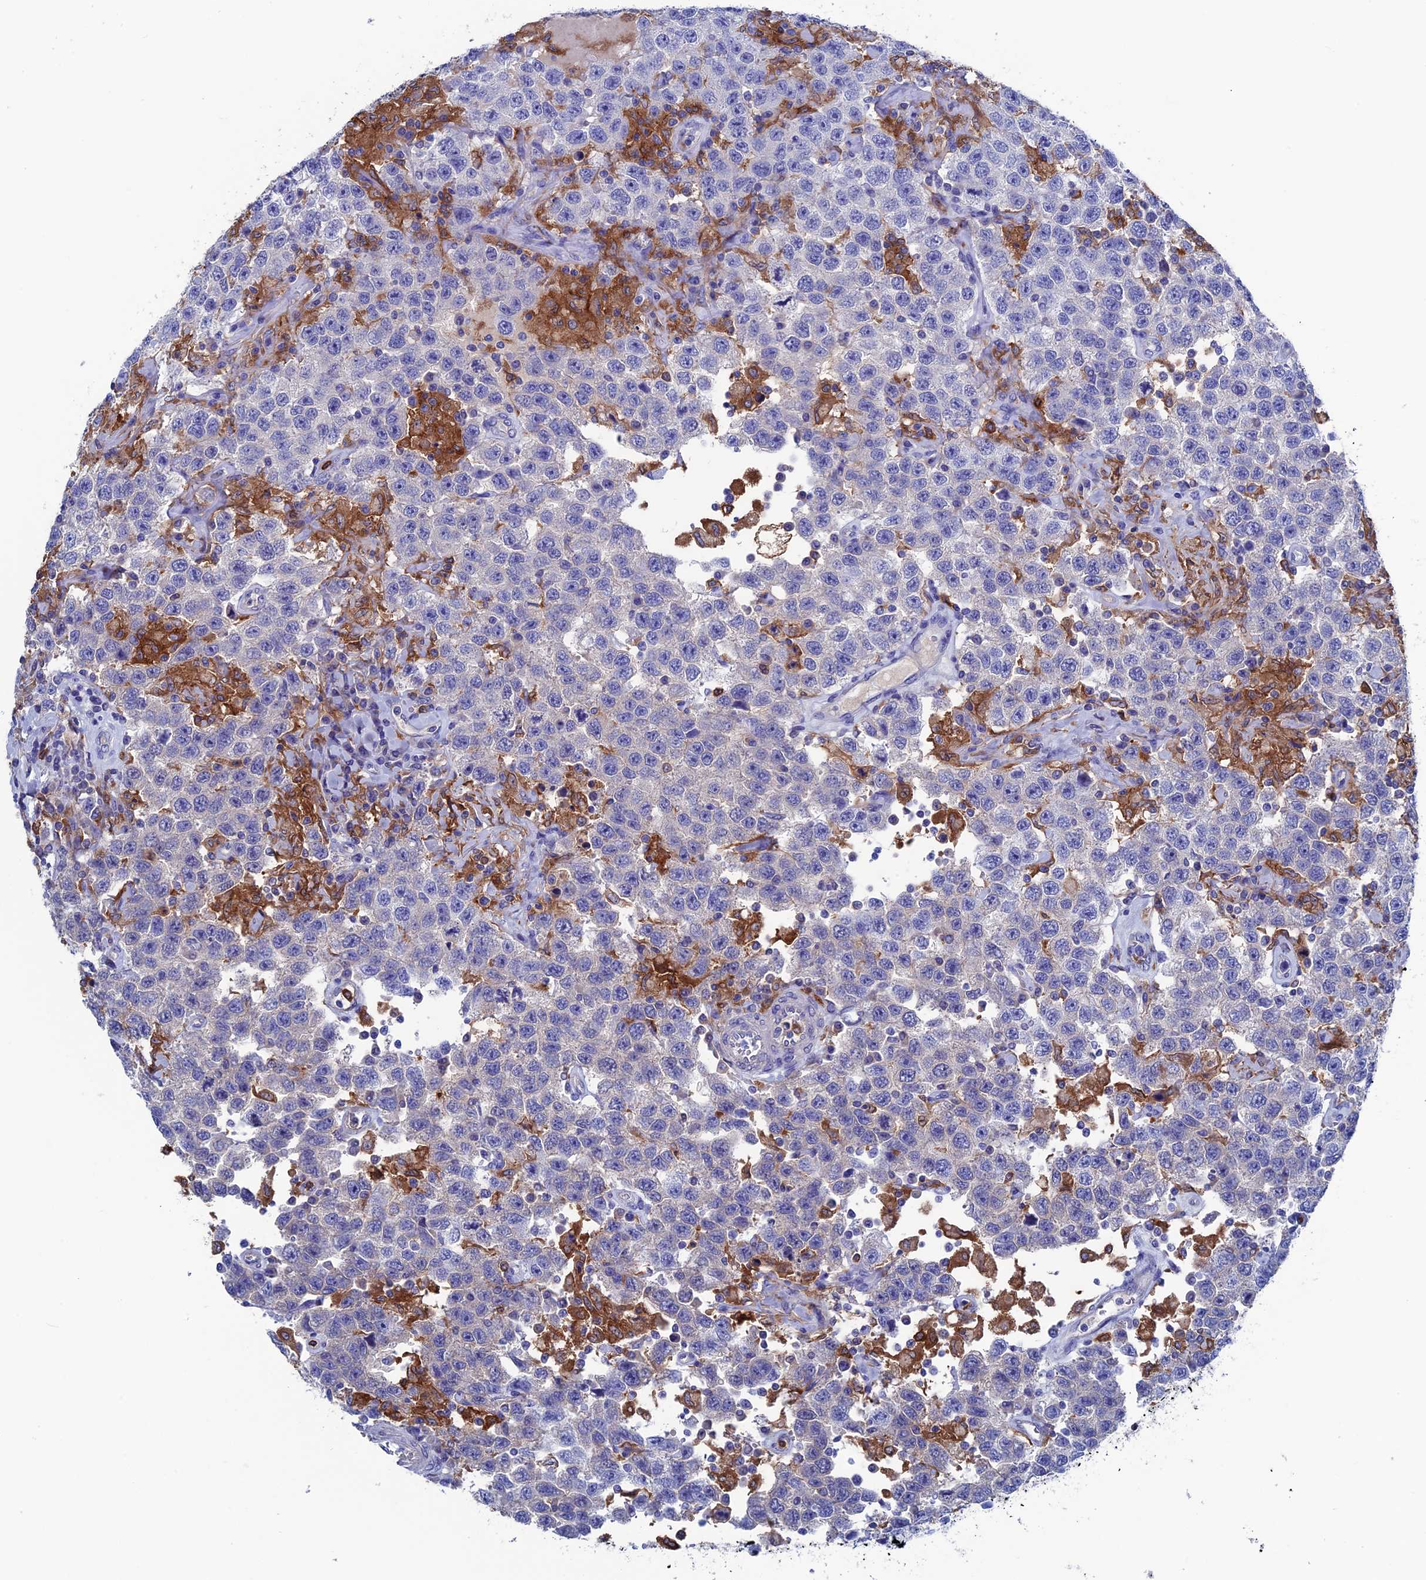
{"staining": {"intensity": "negative", "quantity": "none", "location": "none"}, "tissue": "testis cancer", "cell_type": "Tumor cells", "image_type": "cancer", "snomed": [{"axis": "morphology", "description": "Seminoma, NOS"}, {"axis": "topography", "description": "Testis"}], "caption": "The image exhibits no staining of tumor cells in testis cancer (seminoma). The staining was performed using DAB to visualize the protein expression in brown, while the nuclei were stained in blue with hematoxylin (Magnification: 20x).", "gene": "TYROBP", "patient": {"sex": "male", "age": 41}}